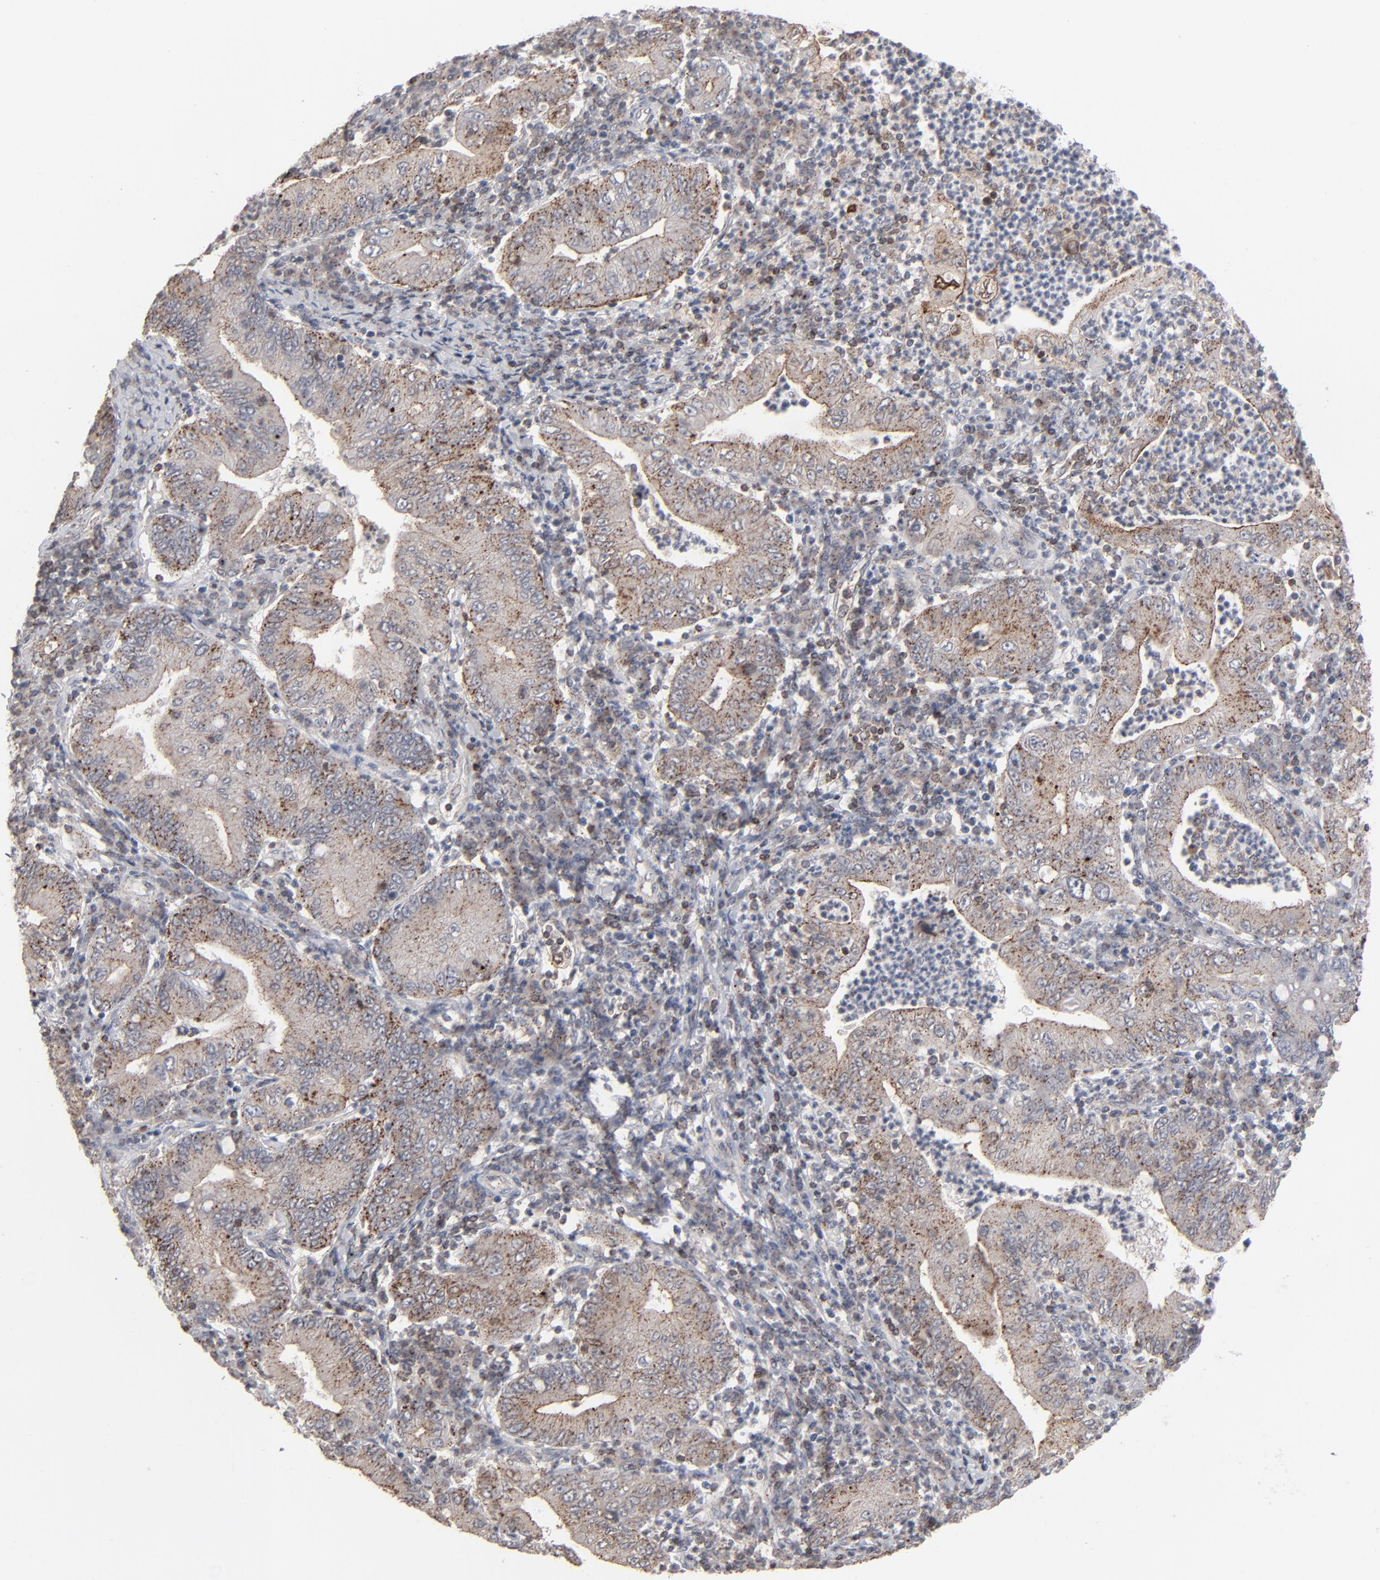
{"staining": {"intensity": "moderate", "quantity": ">75%", "location": "cytoplasmic/membranous"}, "tissue": "stomach cancer", "cell_type": "Tumor cells", "image_type": "cancer", "snomed": [{"axis": "morphology", "description": "Normal tissue, NOS"}, {"axis": "morphology", "description": "Adenocarcinoma, NOS"}, {"axis": "topography", "description": "Esophagus"}, {"axis": "topography", "description": "Stomach, upper"}, {"axis": "topography", "description": "Peripheral nerve tissue"}], "caption": "The immunohistochemical stain labels moderate cytoplasmic/membranous positivity in tumor cells of stomach cancer tissue. Immunohistochemistry stains the protein in brown and the nuclei are stained blue.", "gene": "STAT4", "patient": {"sex": "male", "age": 62}}